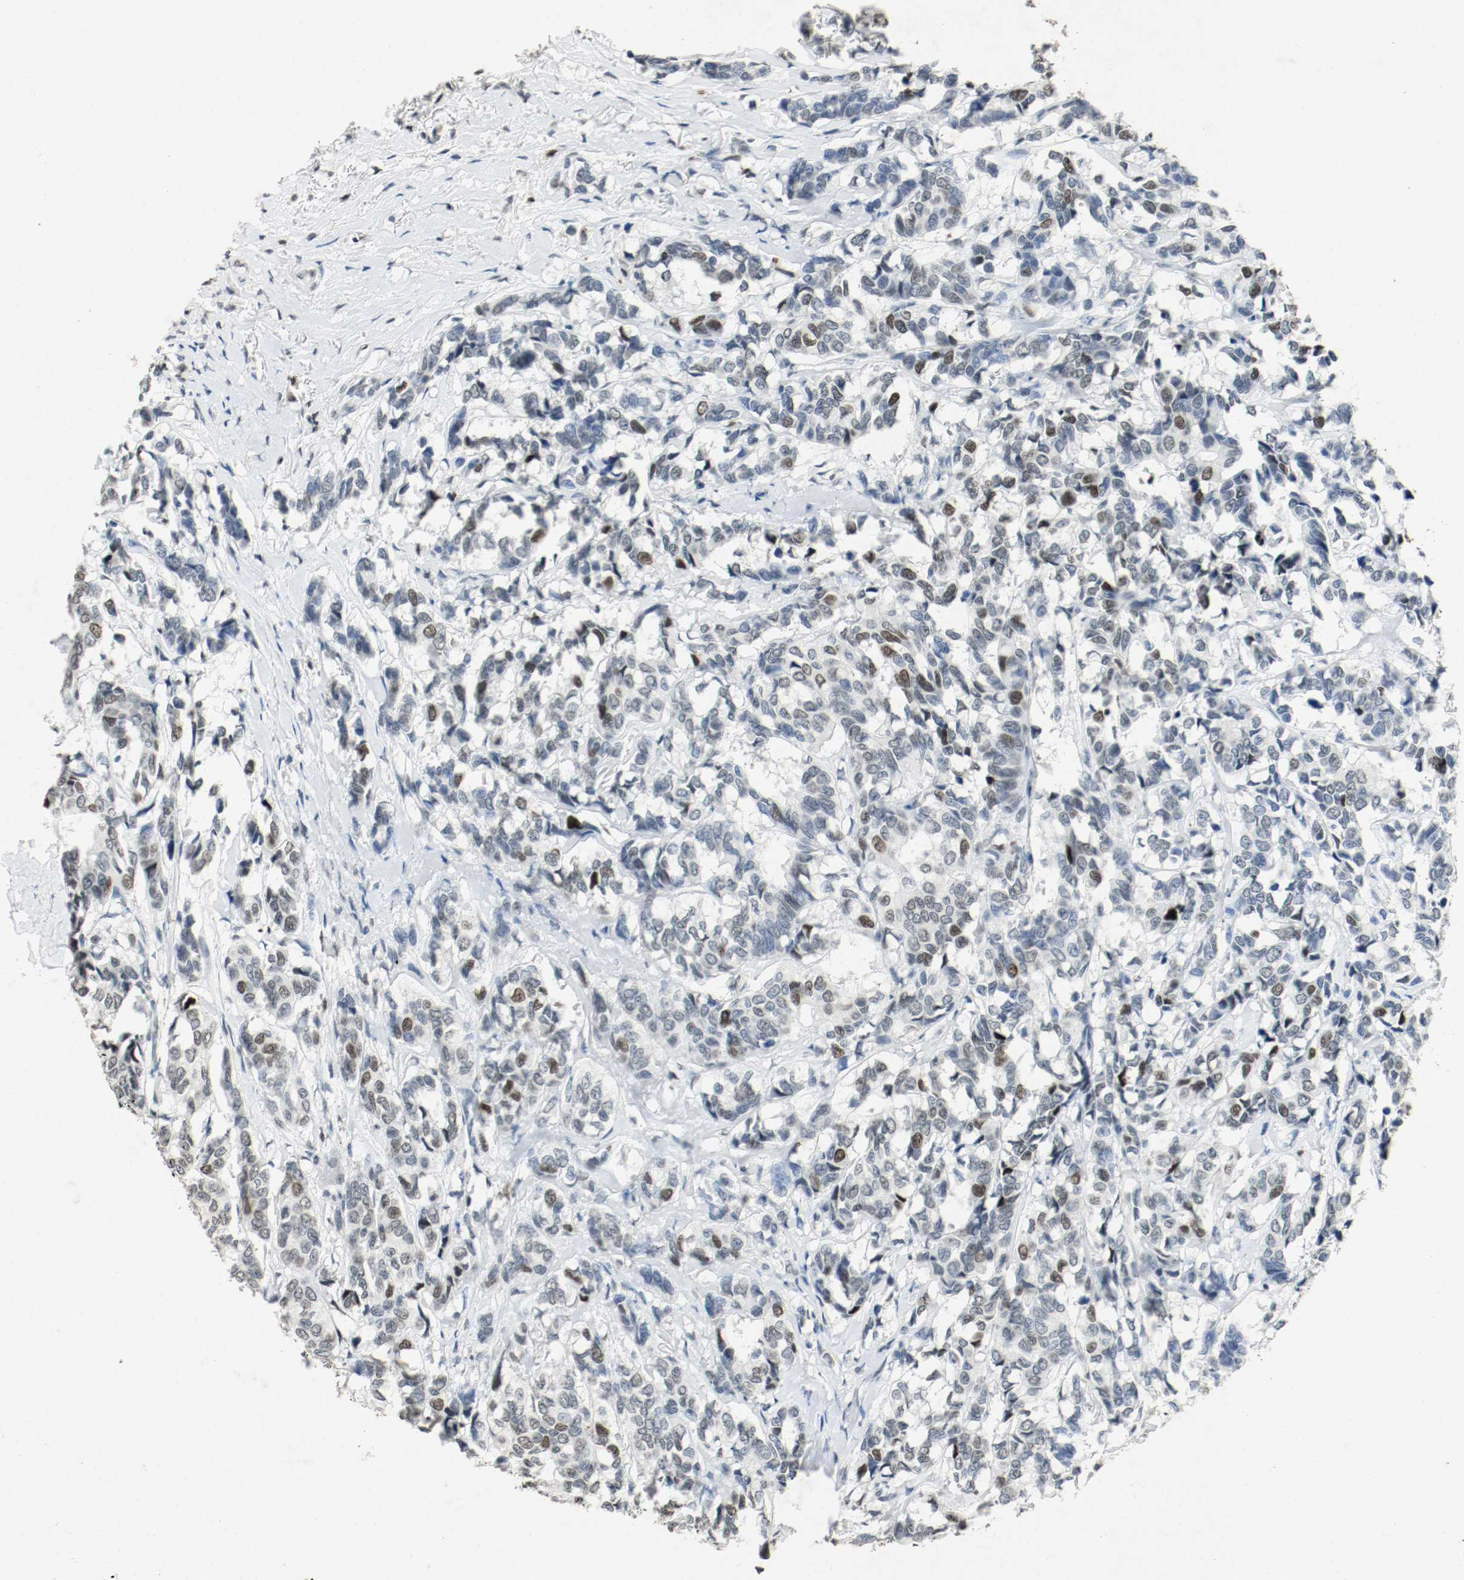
{"staining": {"intensity": "weak", "quantity": "25%-75%", "location": "nuclear"}, "tissue": "breast cancer", "cell_type": "Tumor cells", "image_type": "cancer", "snomed": [{"axis": "morphology", "description": "Duct carcinoma"}, {"axis": "topography", "description": "Breast"}], "caption": "This is a micrograph of IHC staining of breast cancer (infiltrating ductal carcinoma), which shows weak positivity in the nuclear of tumor cells.", "gene": "DNMT1", "patient": {"sex": "female", "age": 87}}